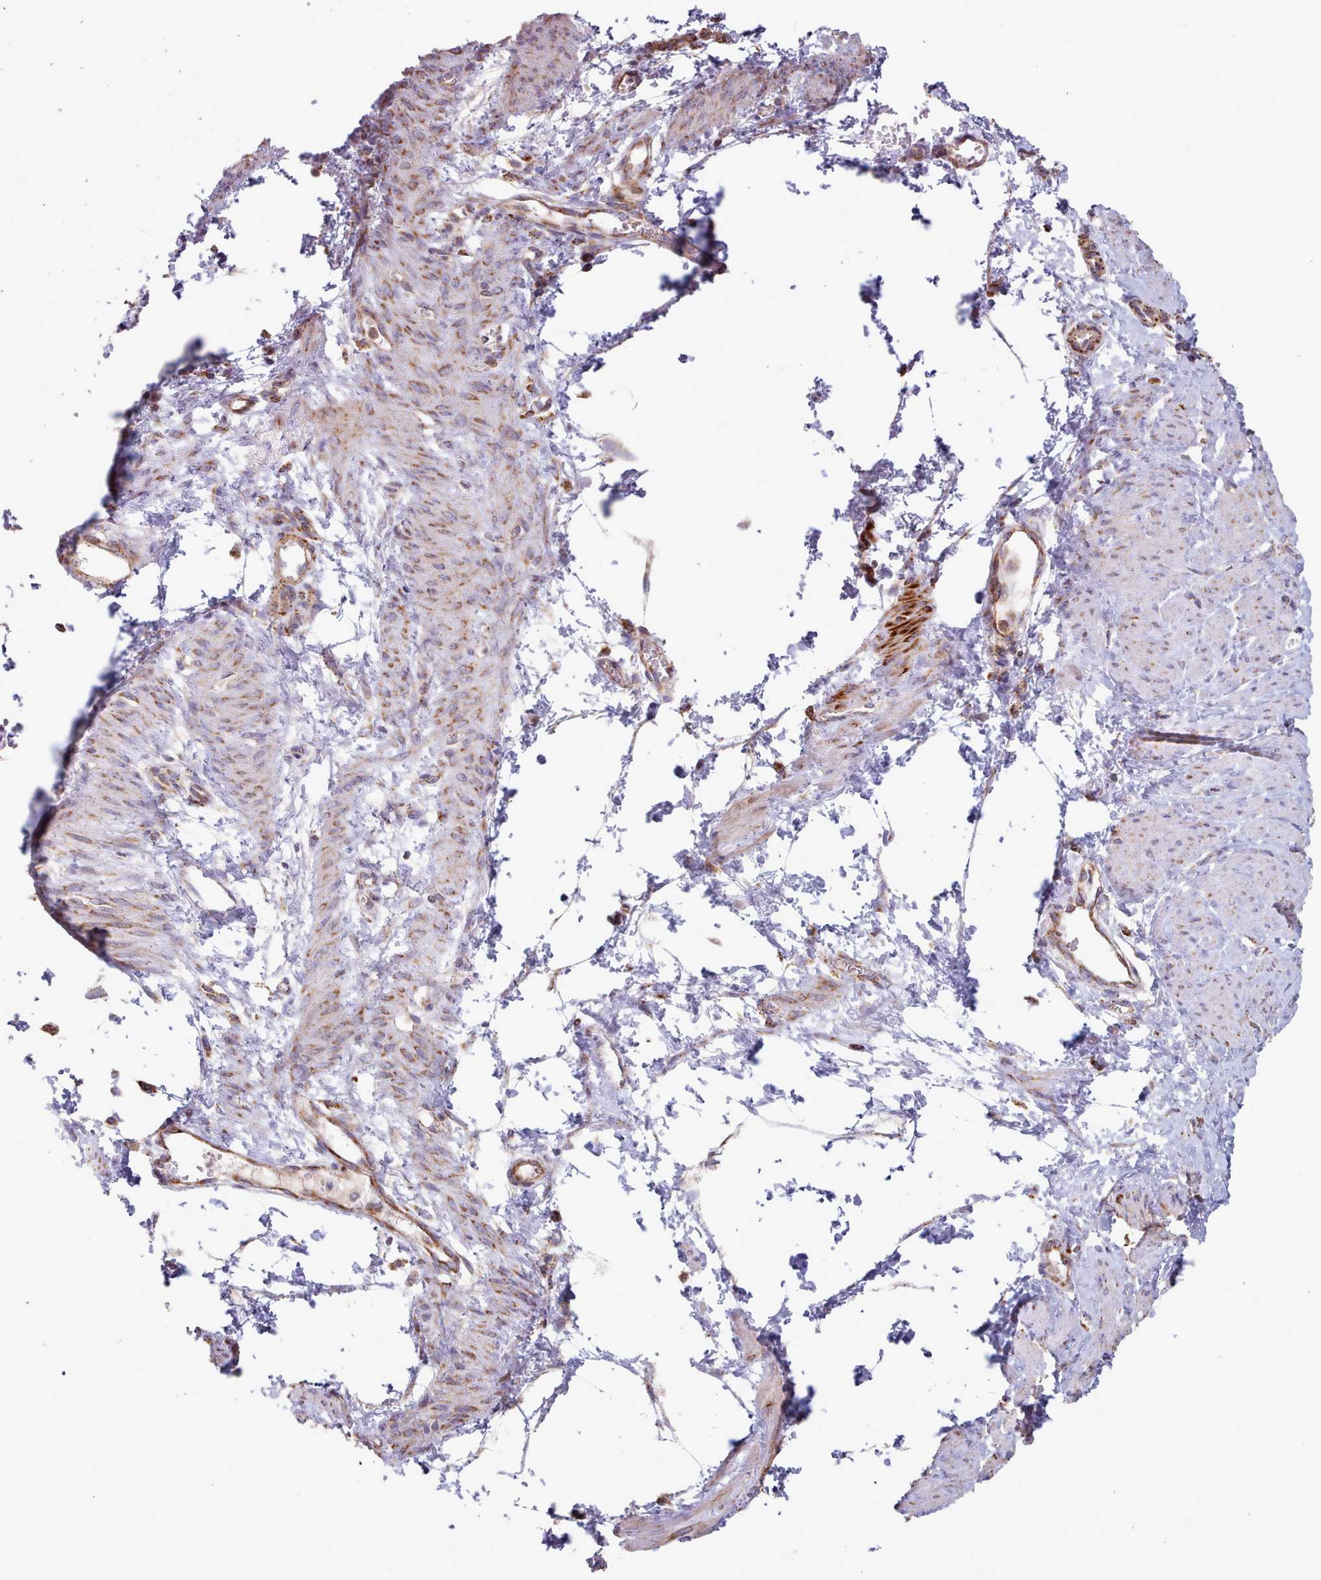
{"staining": {"intensity": "moderate", "quantity": ">75%", "location": "cytoplasmic/membranous"}, "tissue": "smooth muscle", "cell_type": "Smooth muscle cells", "image_type": "normal", "snomed": [{"axis": "morphology", "description": "Normal tissue, NOS"}, {"axis": "topography", "description": "Smooth muscle"}, {"axis": "topography", "description": "Uterus"}], "caption": "This micrograph shows IHC staining of benign human smooth muscle, with medium moderate cytoplasmic/membranous expression in approximately >75% of smooth muscle cells.", "gene": "HSDL2", "patient": {"sex": "female", "age": 39}}